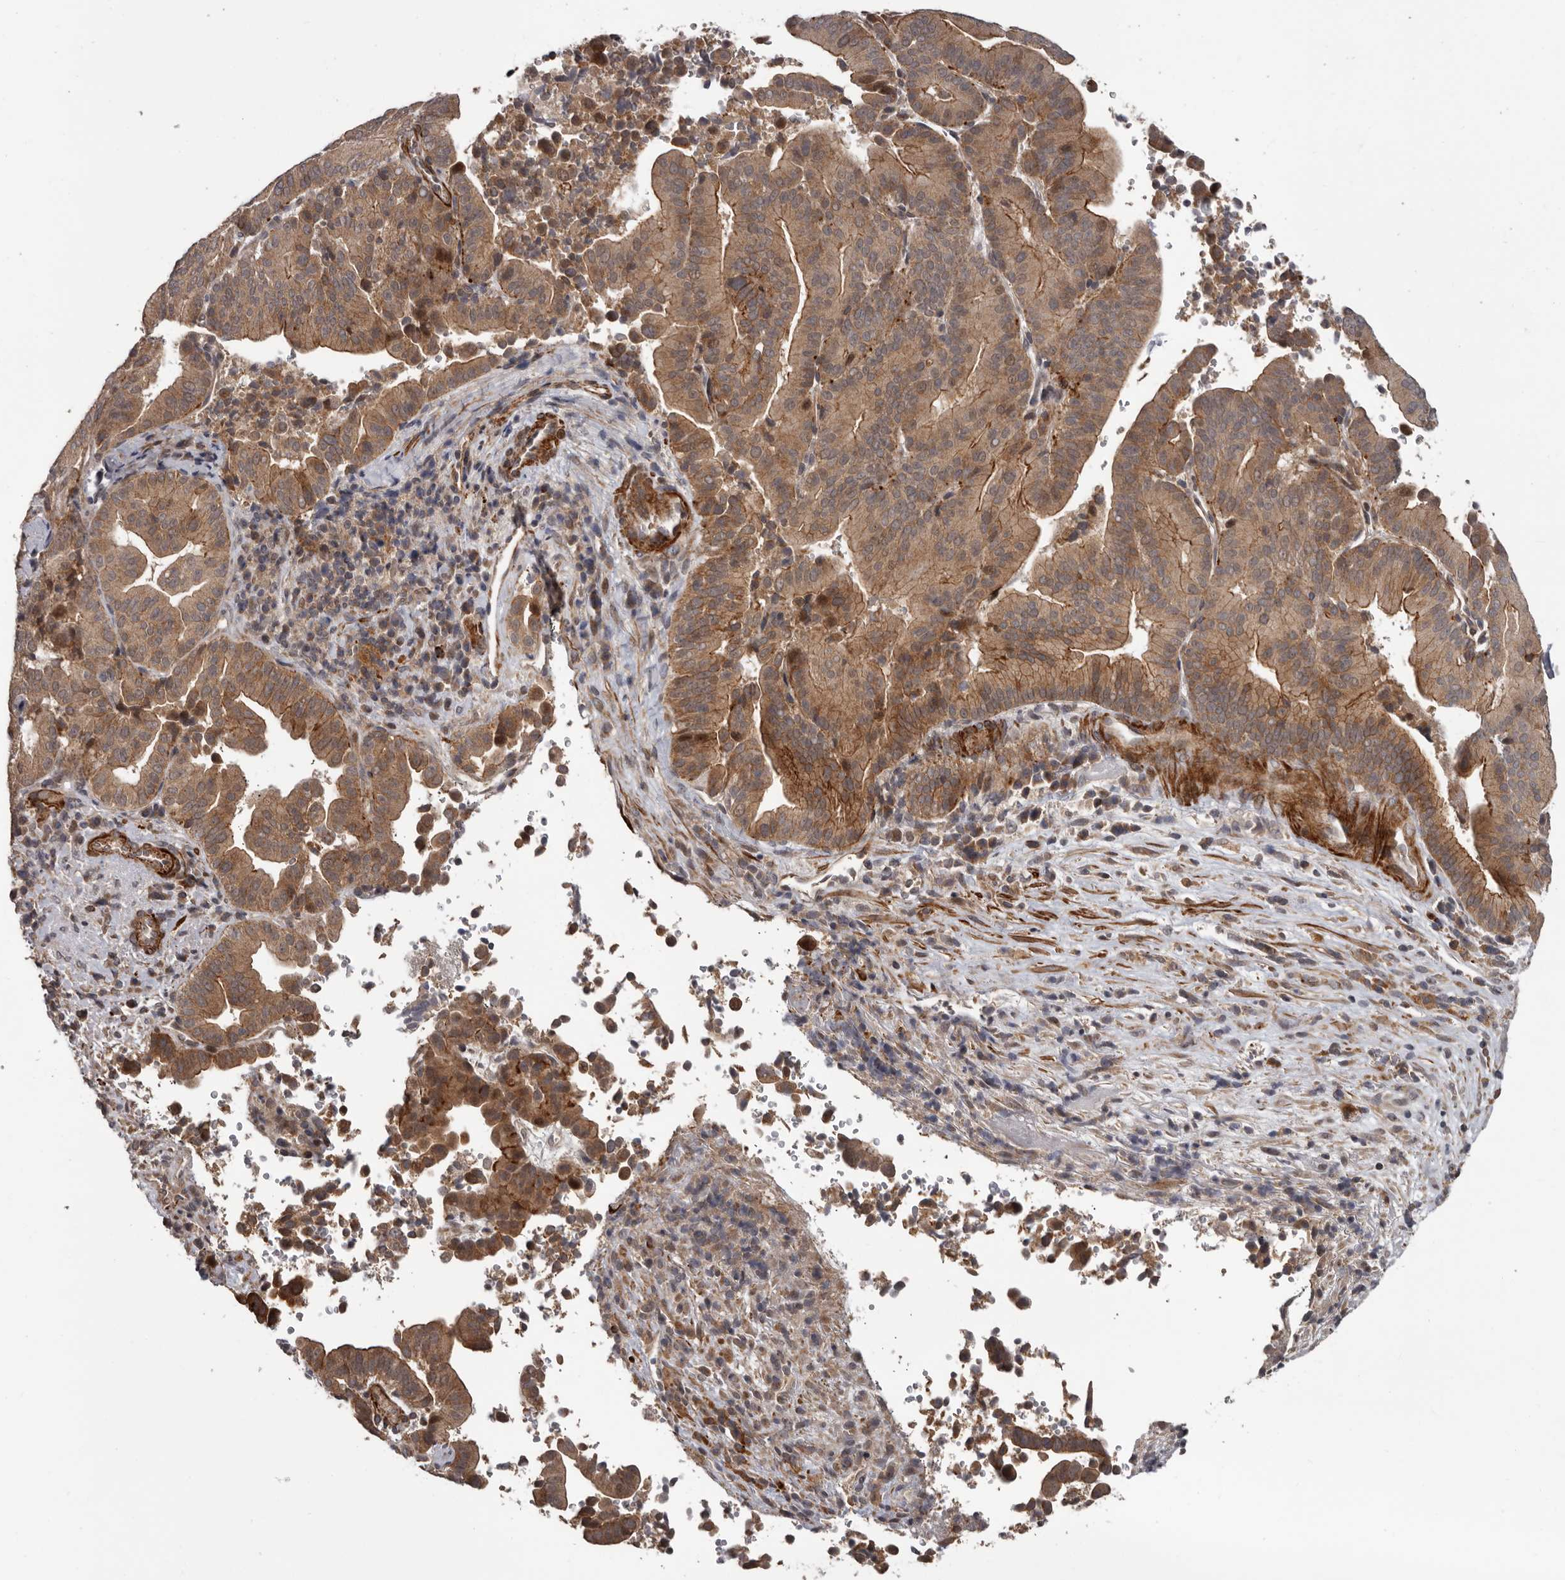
{"staining": {"intensity": "moderate", "quantity": ">75%", "location": "cytoplasmic/membranous"}, "tissue": "liver cancer", "cell_type": "Tumor cells", "image_type": "cancer", "snomed": [{"axis": "morphology", "description": "Cholangiocarcinoma"}, {"axis": "topography", "description": "Liver"}], "caption": "DAB immunohistochemical staining of human liver cholangiocarcinoma reveals moderate cytoplasmic/membranous protein staining in about >75% of tumor cells.", "gene": "FGFR4", "patient": {"sex": "female", "age": 75}}